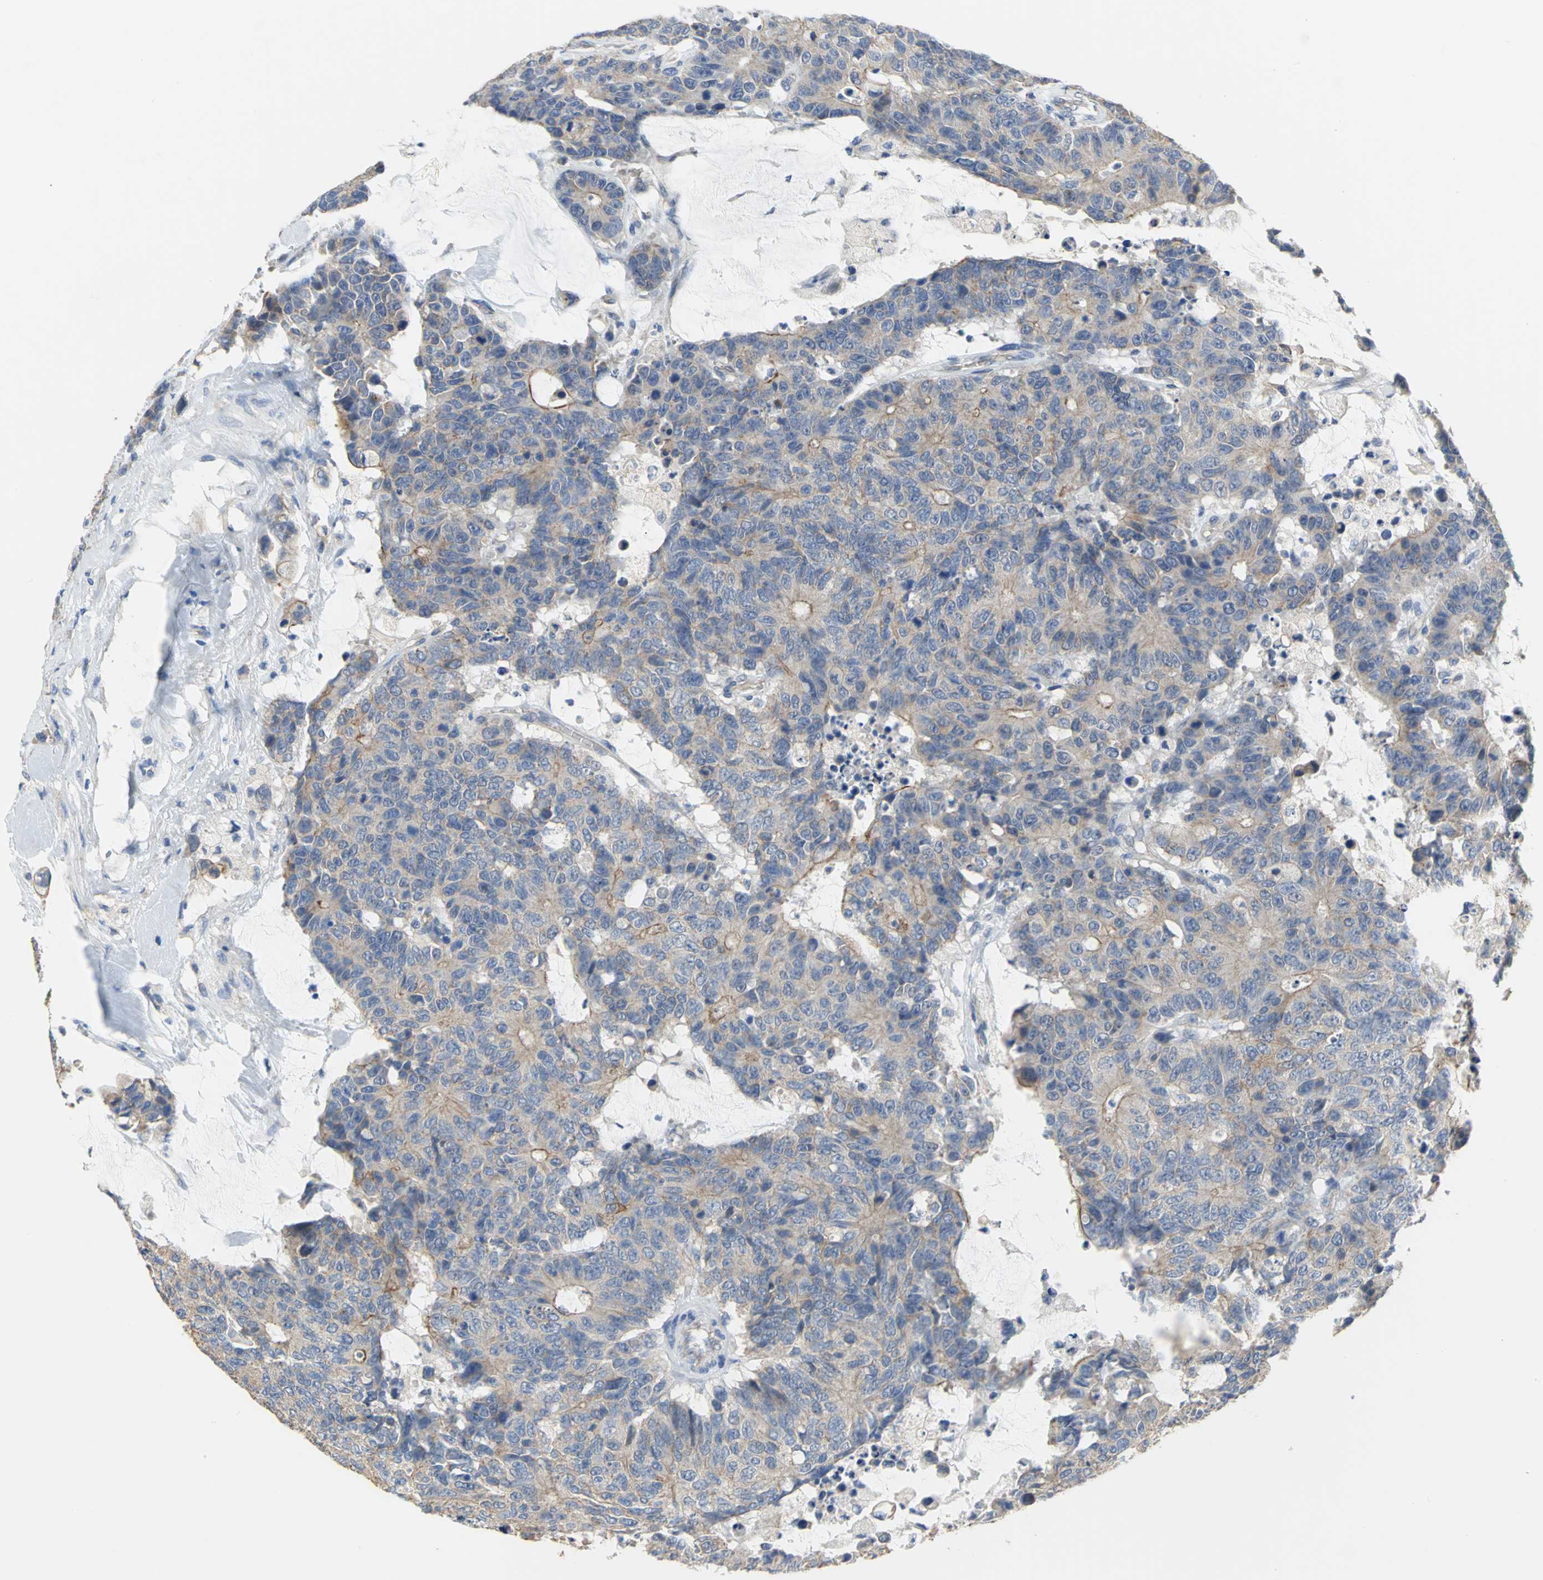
{"staining": {"intensity": "weak", "quantity": ">75%", "location": "cytoplasmic/membranous"}, "tissue": "colorectal cancer", "cell_type": "Tumor cells", "image_type": "cancer", "snomed": [{"axis": "morphology", "description": "Adenocarcinoma, NOS"}, {"axis": "topography", "description": "Colon"}], "caption": "Colorectal adenocarcinoma stained with a protein marker exhibits weak staining in tumor cells.", "gene": "HTR1F", "patient": {"sex": "female", "age": 86}}